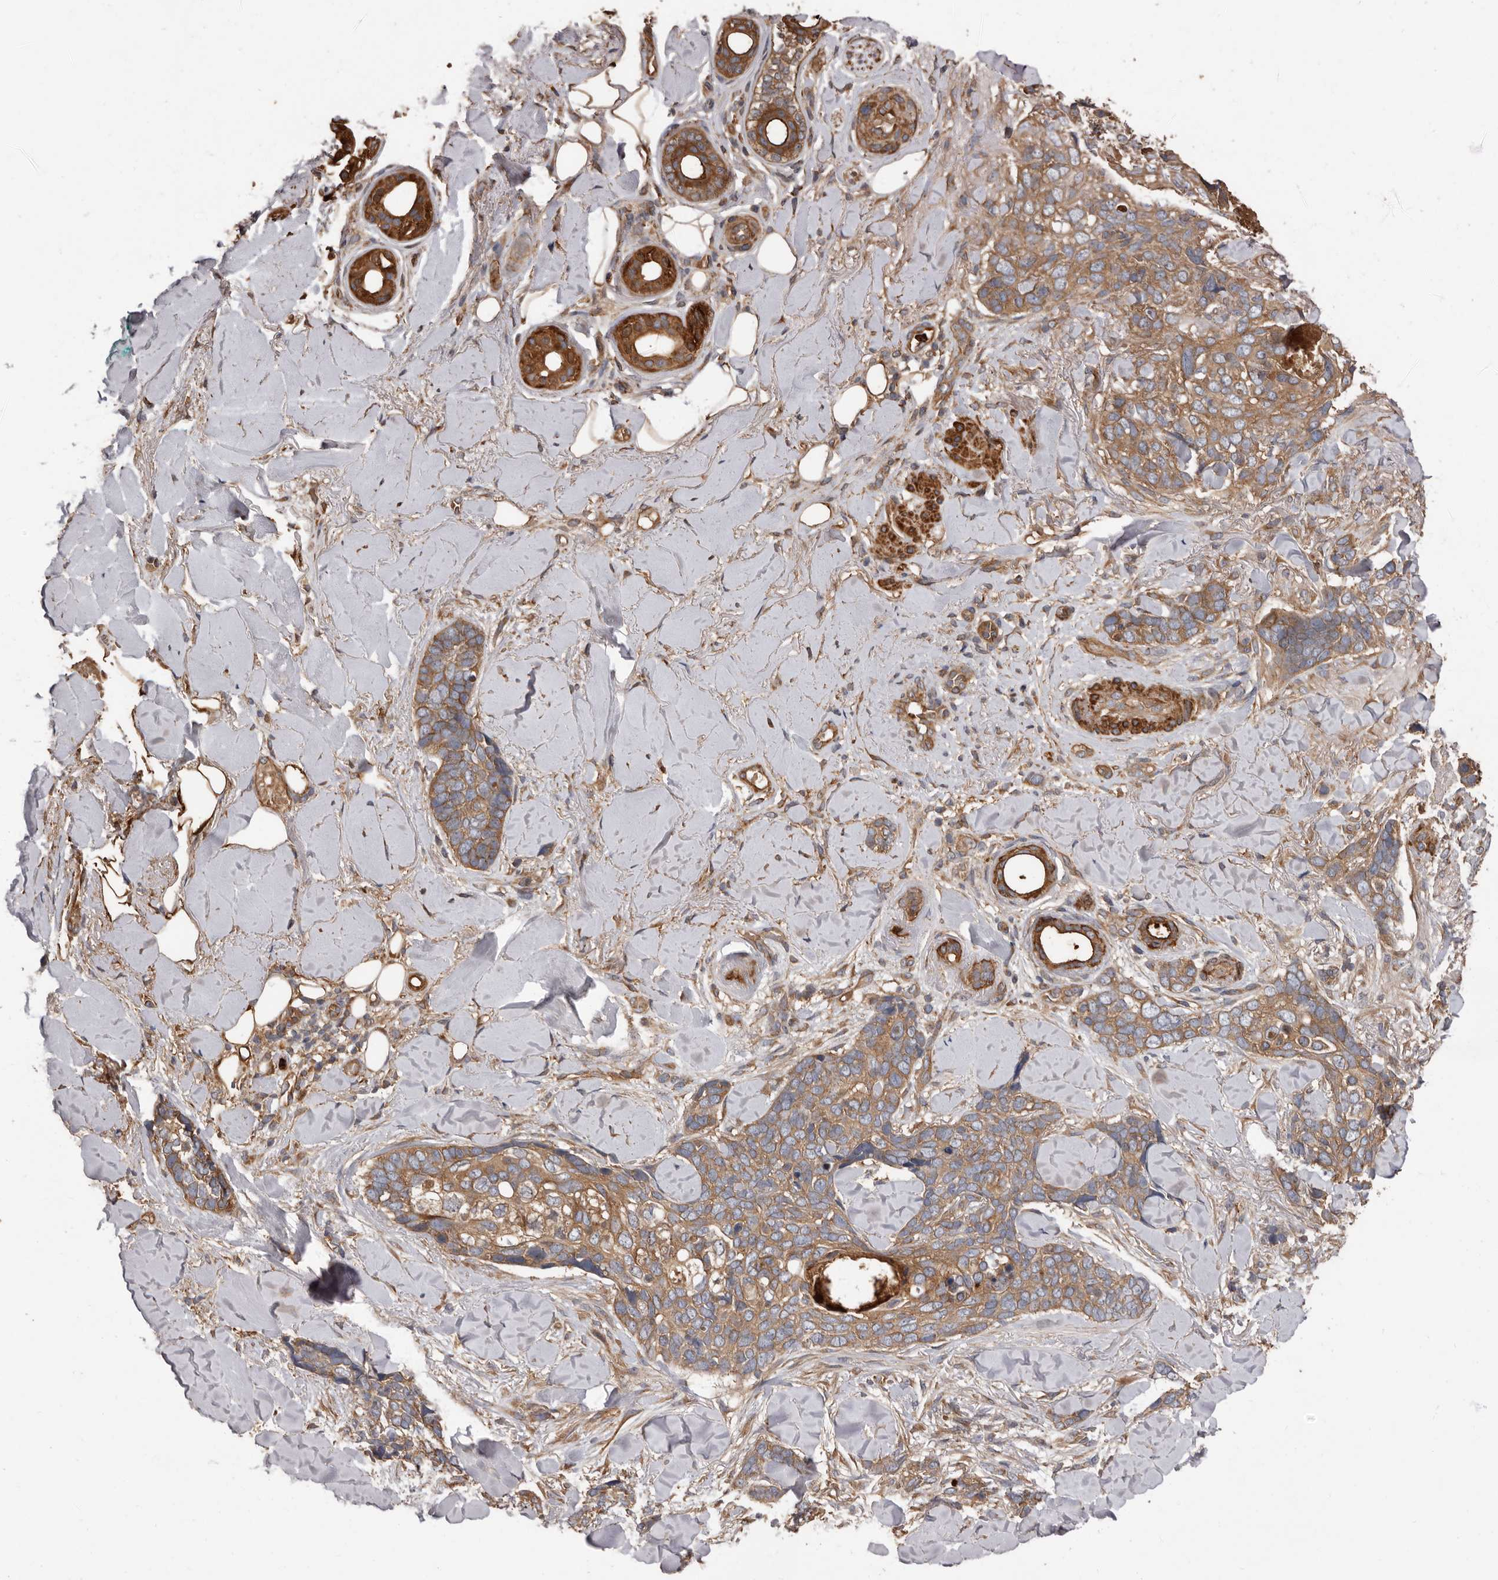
{"staining": {"intensity": "weak", "quantity": ">75%", "location": "cytoplasmic/membranous"}, "tissue": "skin cancer", "cell_type": "Tumor cells", "image_type": "cancer", "snomed": [{"axis": "morphology", "description": "Basal cell carcinoma"}, {"axis": "topography", "description": "Skin"}], "caption": "Brown immunohistochemical staining in human basal cell carcinoma (skin) exhibits weak cytoplasmic/membranous expression in approximately >75% of tumor cells. The staining is performed using DAB (3,3'-diaminobenzidine) brown chromogen to label protein expression. The nuclei are counter-stained blue using hematoxylin.", "gene": "ARHGEF5", "patient": {"sex": "female", "age": 82}}